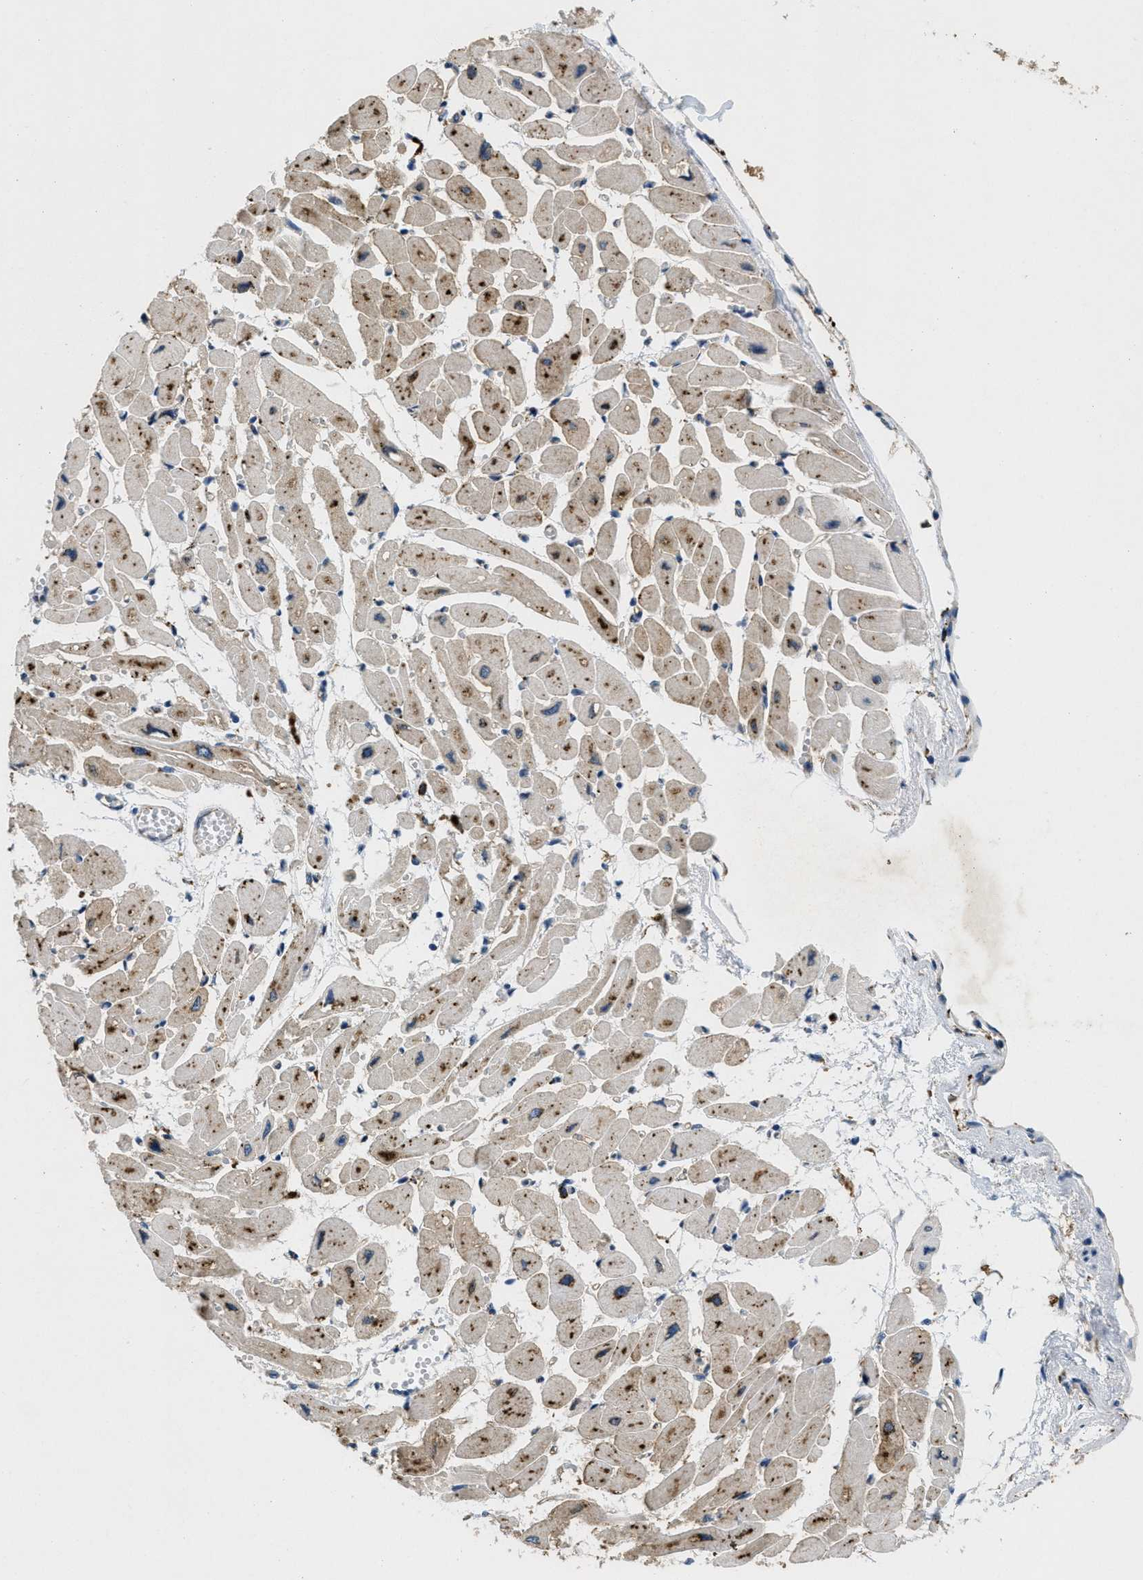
{"staining": {"intensity": "moderate", "quantity": ">75%", "location": "cytoplasmic/membranous"}, "tissue": "heart muscle", "cell_type": "Cardiomyocytes", "image_type": "normal", "snomed": [{"axis": "morphology", "description": "Normal tissue, NOS"}, {"axis": "topography", "description": "Heart"}], "caption": "IHC (DAB (3,3'-diaminobenzidine)) staining of benign human heart muscle shows moderate cytoplasmic/membranous protein positivity in approximately >75% of cardiomyocytes. Using DAB (brown) and hematoxylin (blue) stains, captured at high magnification using brightfield microscopy.", "gene": "BMPR2", "patient": {"sex": "female", "age": 54}}